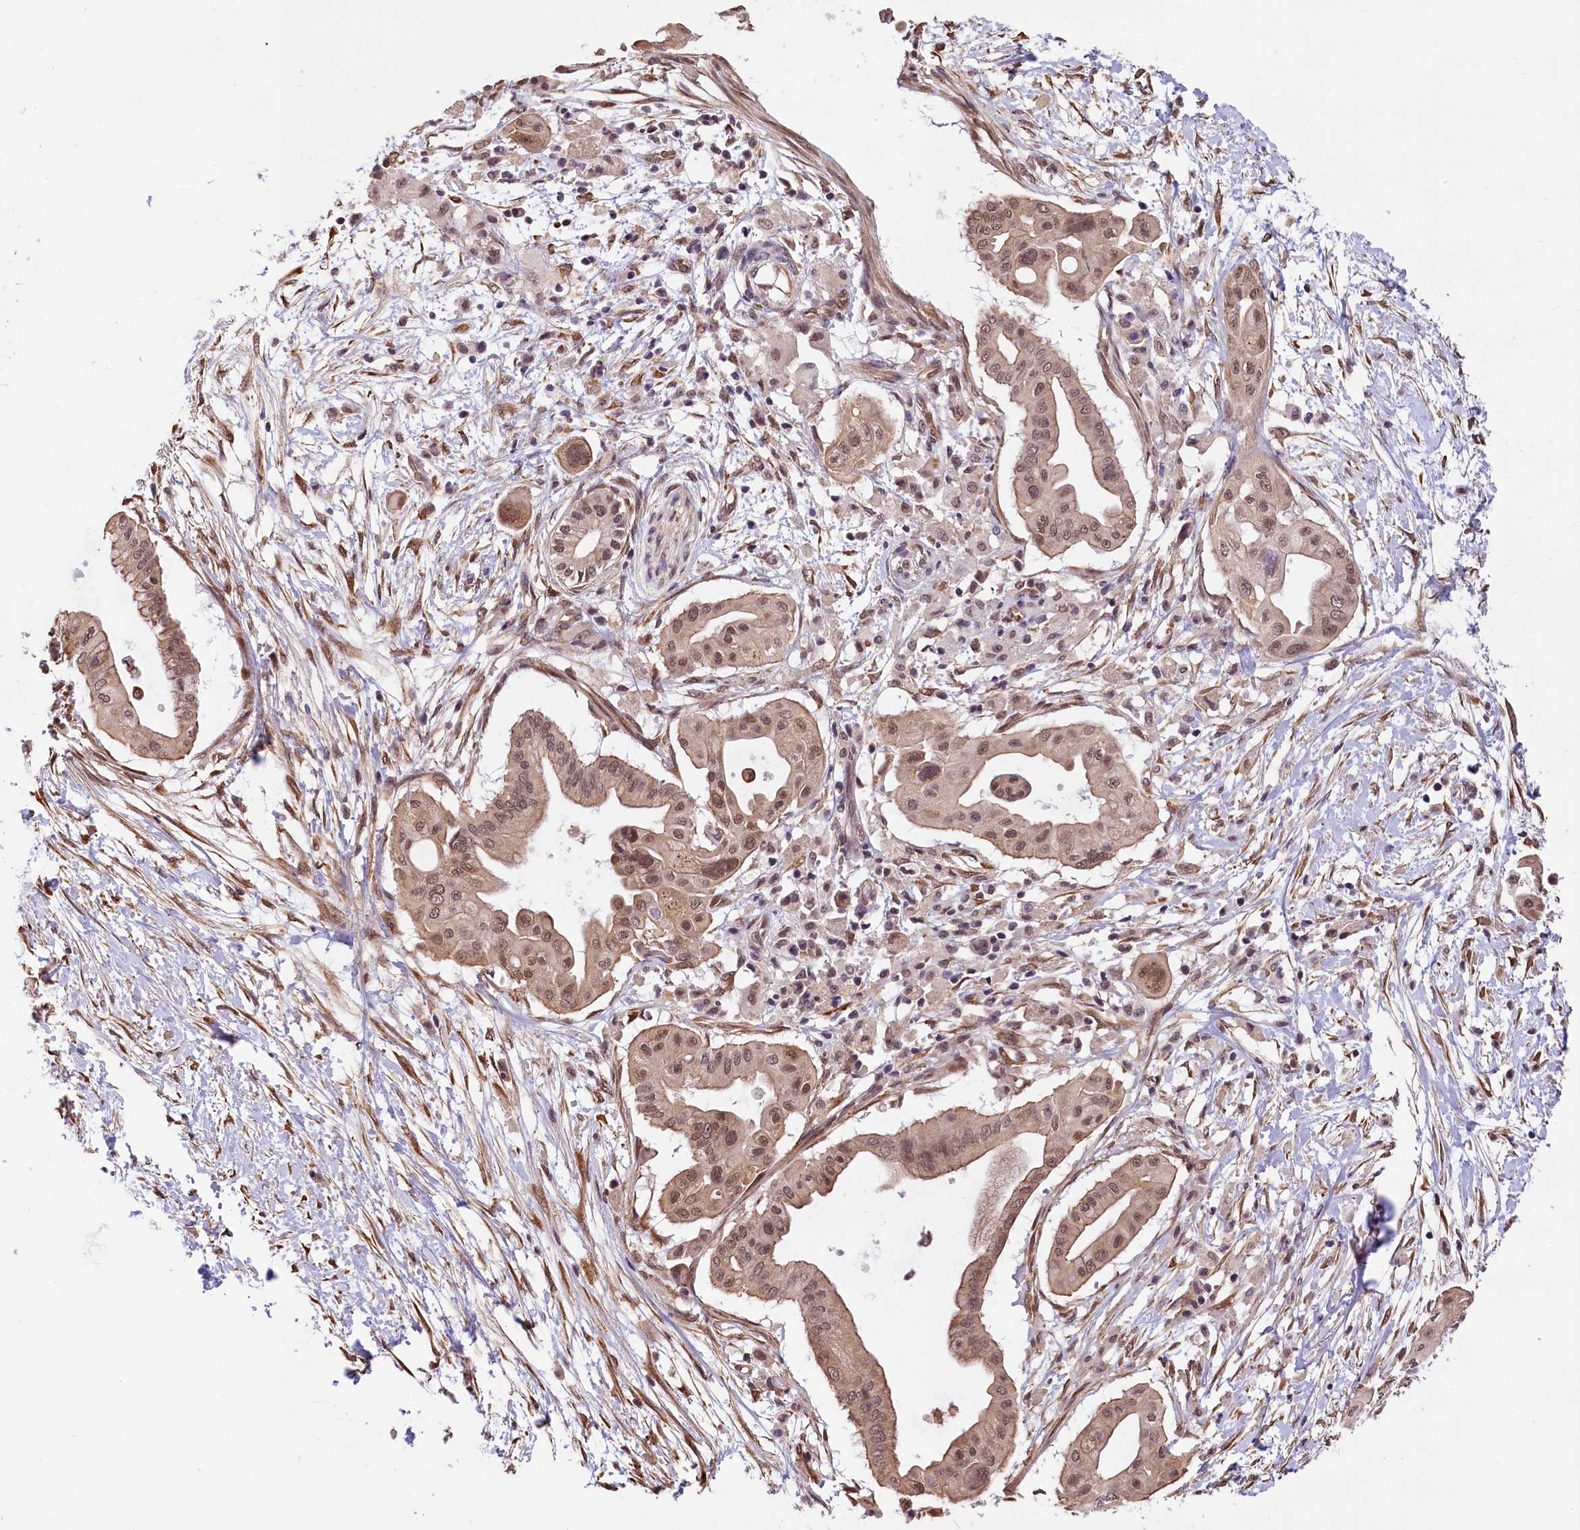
{"staining": {"intensity": "moderate", "quantity": ">75%", "location": "nuclear"}, "tissue": "pancreatic cancer", "cell_type": "Tumor cells", "image_type": "cancer", "snomed": [{"axis": "morphology", "description": "Adenocarcinoma, NOS"}, {"axis": "topography", "description": "Pancreas"}], "caption": "The photomicrograph displays staining of pancreatic cancer (adenocarcinoma), revealing moderate nuclear protein expression (brown color) within tumor cells.", "gene": "ZC3H4", "patient": {"sex": "male", "age": 68}}